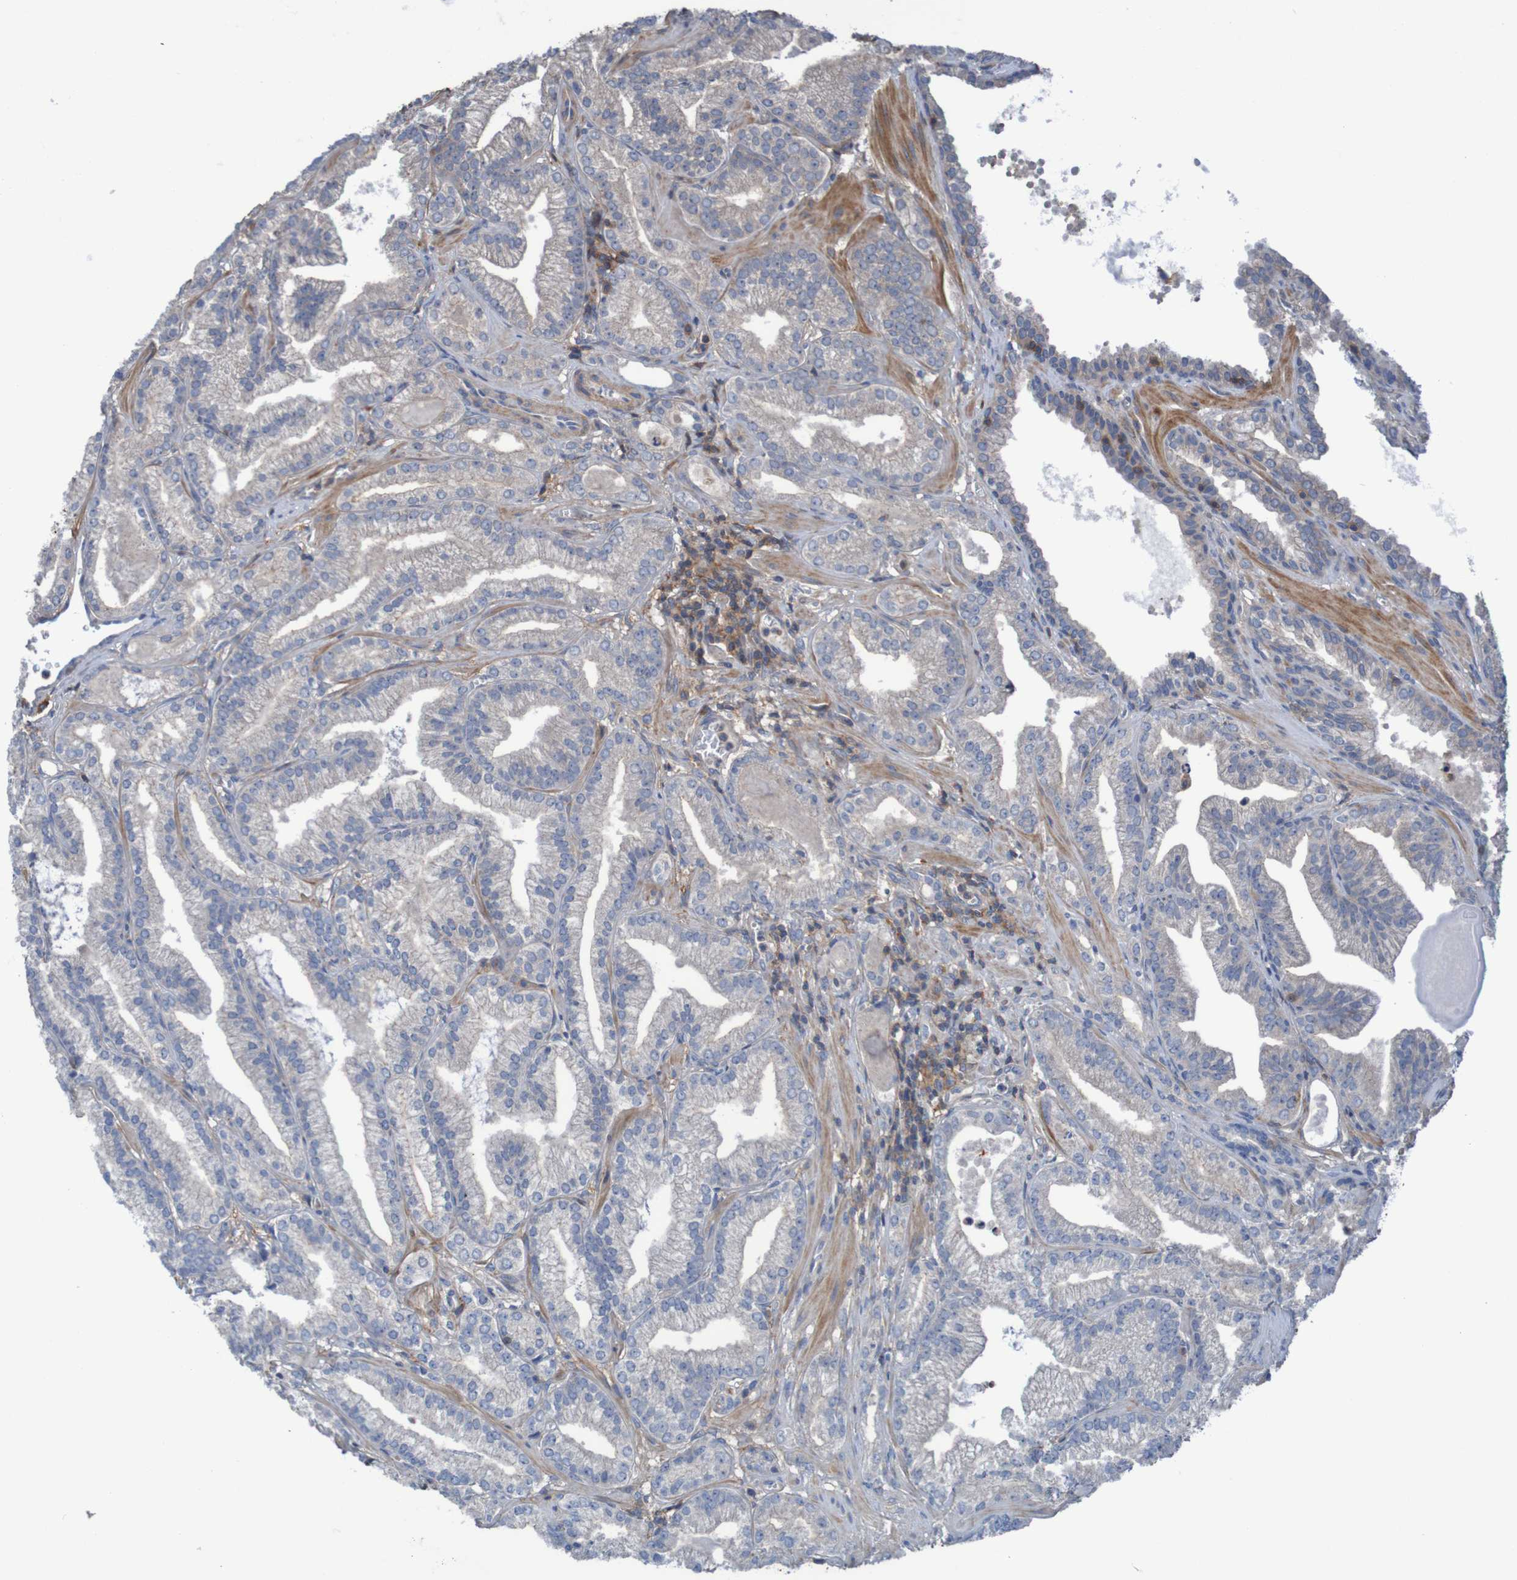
{"staining": {"intensity": "weak", "quantity": ">75%", "location": "cytoplasmic/membranous"}, "tissue": "prostate cancer", "cell_type": "Tumor cells", "image_type": "cancer", "snomed": [{"axis": "morphology", "description": "Adenocarcinoma, Low grade"}, {"axis": "topography", "description": "Prostate"}], "caption": "Prostate adenocarcinoma (low-grade) stained for a protein reveals weak cytoplasmic/membranous positivity in tumor cells. (brown staining indicates protein expression, while blue staining denotes nuclei).", "gene": "PDGFB", "patient": {"sex": "male", "age": 59}}